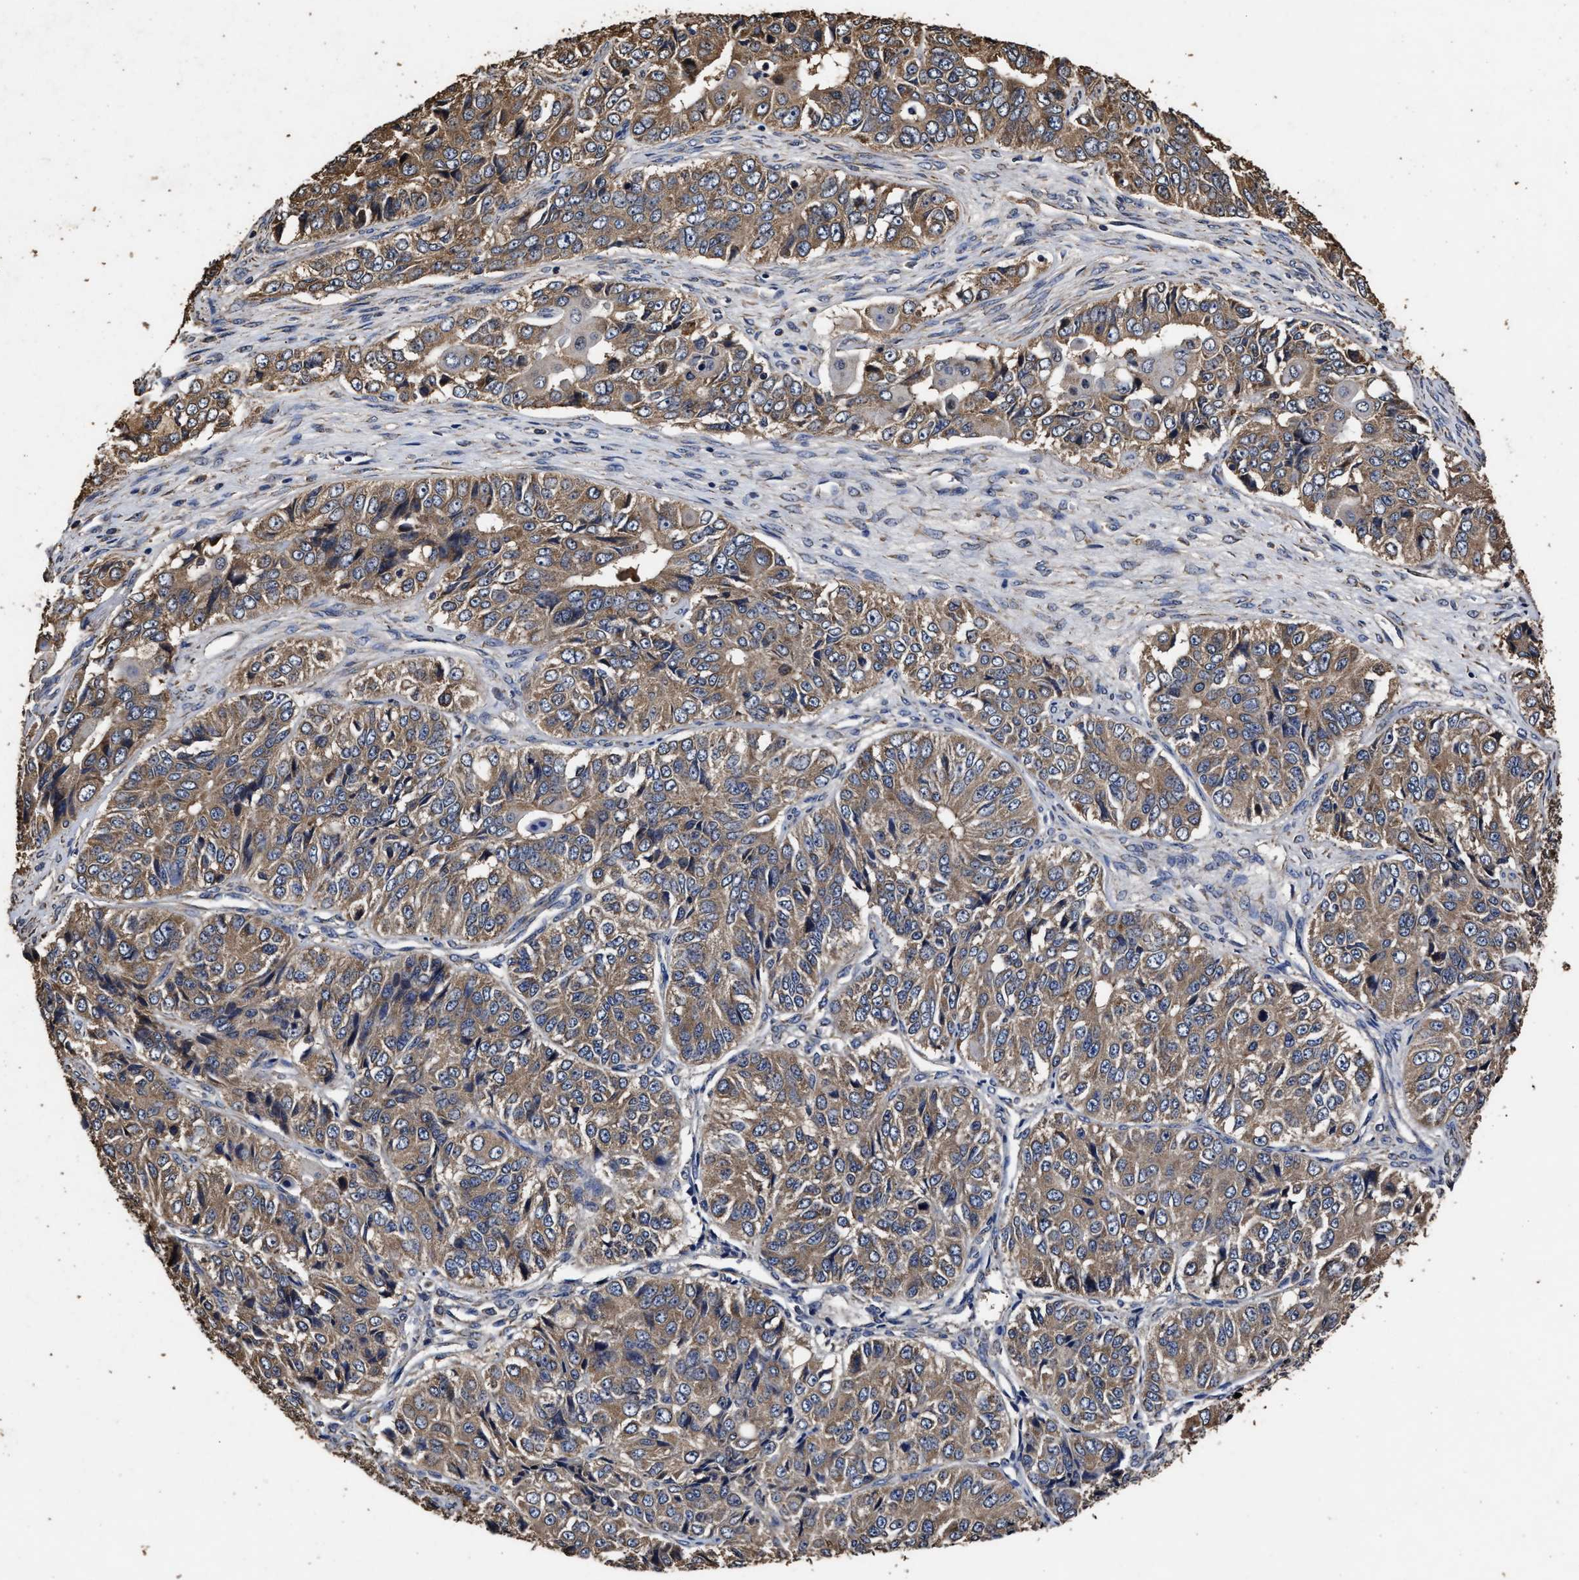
{"staining": {"intensity": "moderate", "quantity": ">75%", "location": "cytoplasmic/membranous"}, "tissue": "ovarian cancer", "cell_type": "Tumor cells", "image_type": "cancer", "snomed": [{"axis": "morphology", "description": "Carcinoma, endometroid"}, {"axis": "topography", "description": "Ovary"}], "caption": "The photomicrograph shows immunohistochemical staining of ovarian cancer. There is moderate cytoplasmic/membranous staining is seen in approximately >75% of tumor cells.", "gene": "PPM1K", "patient": {"sex": "female", "age": 51}}